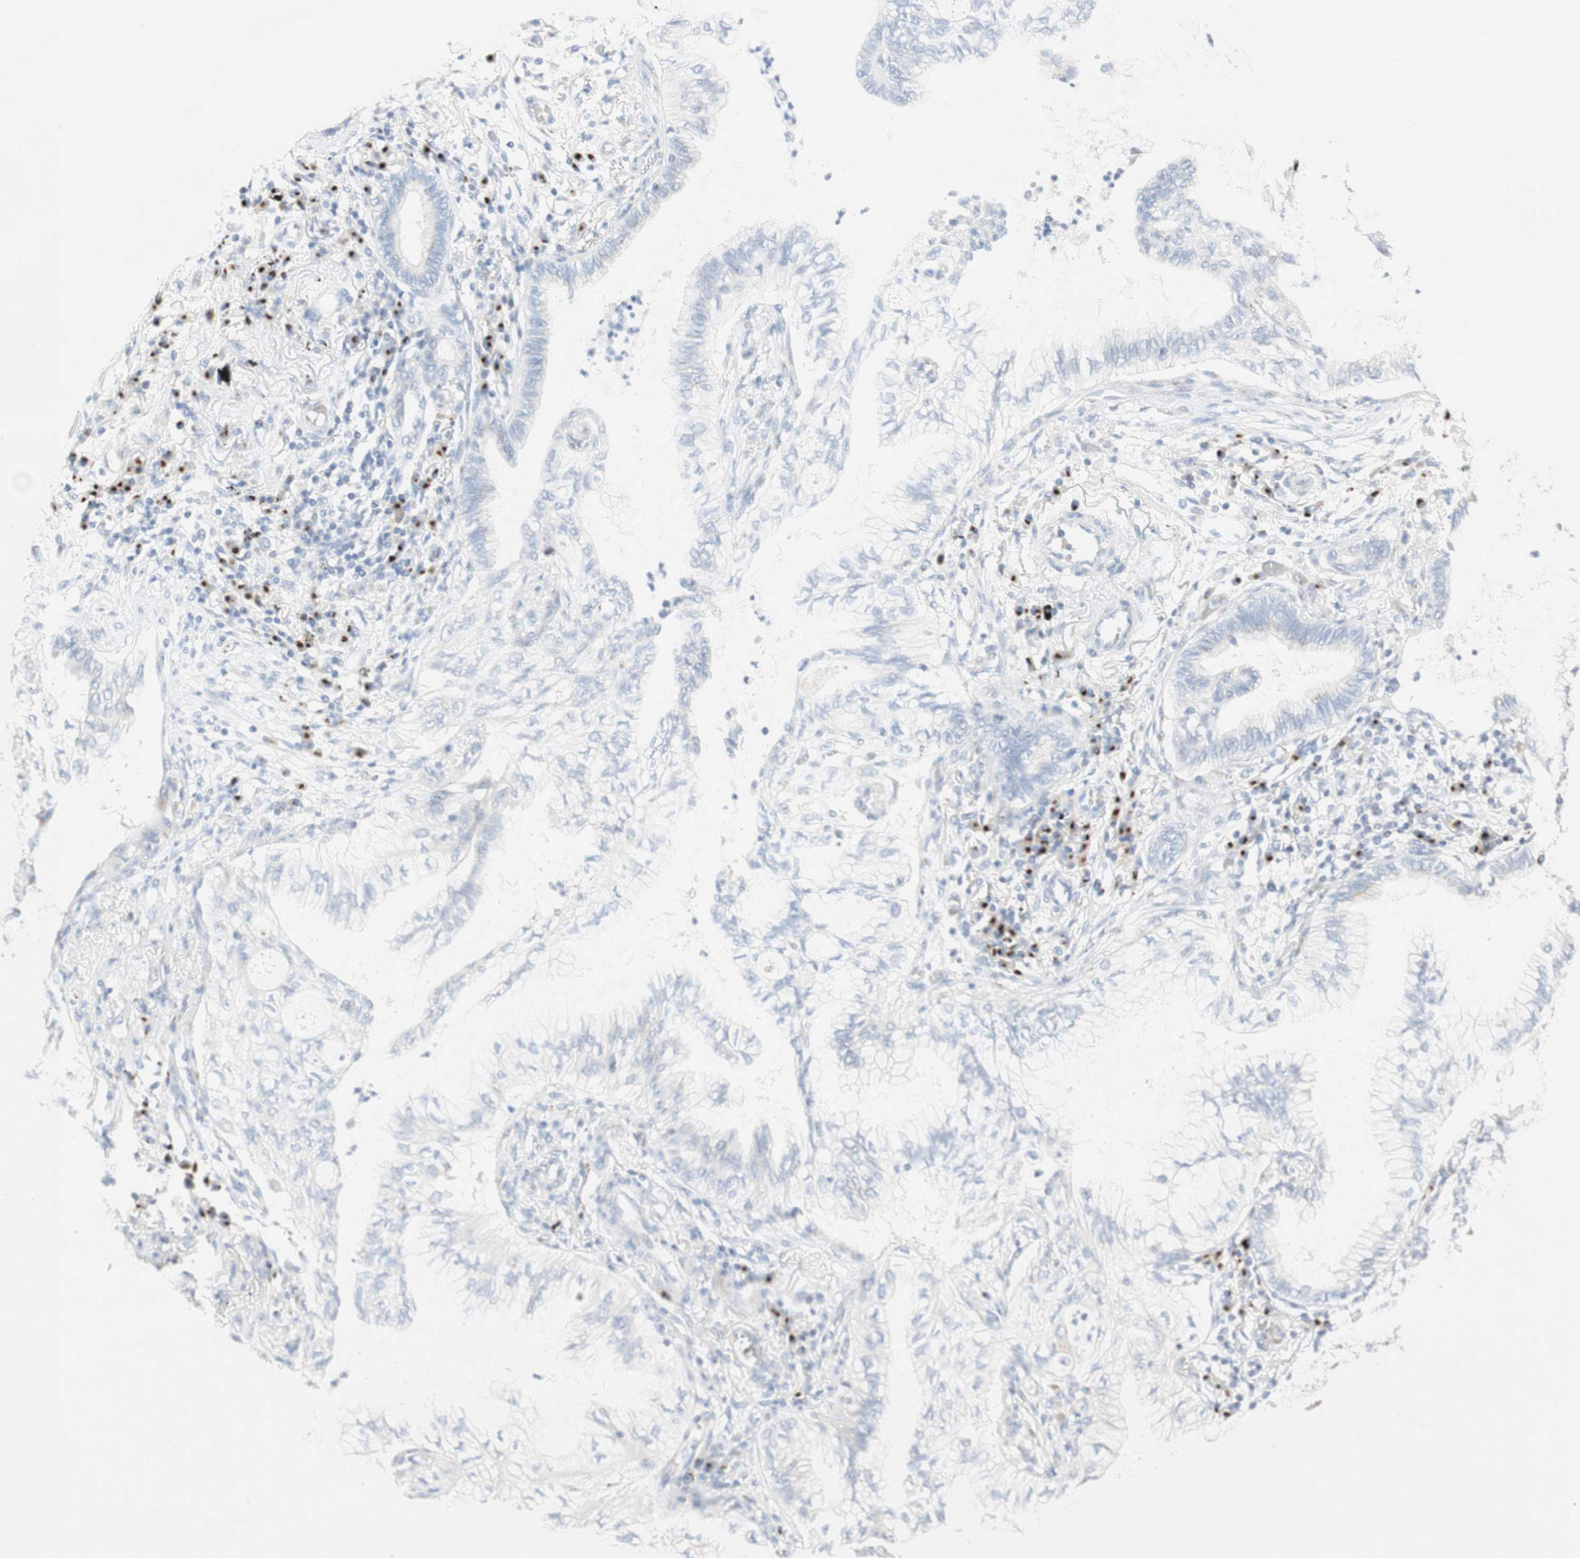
{"staining": {"intensity": "negative", "quantity": "none", "location": "none"}, "tissue": "lung cancer", "cell_type": "Tumor cells", "image_type": "cancer", "snomed": [{"axis": "morphology", "description": "Normal tissue, NOS"}, {"axis": "morphology", "description": "Adenocarcinoma, NOS"}, {"axis": "topography", "description": "Bronchus"}, {"axis": "topography", "description": "Lung"}], "caption": "A high-resolution photomicrograph shows immunohistochemistry (IHC) staining of lung cancer (adenocarcinoma), which exhibits no significant staining in tumor cells. Brightfield microscopy of immunohistochemistry stained with DAB (brown) and hematoxylin (blue), captured at high magnification.", "gene": "MANEA", "patient": {"sex": "female", "age": 70}}